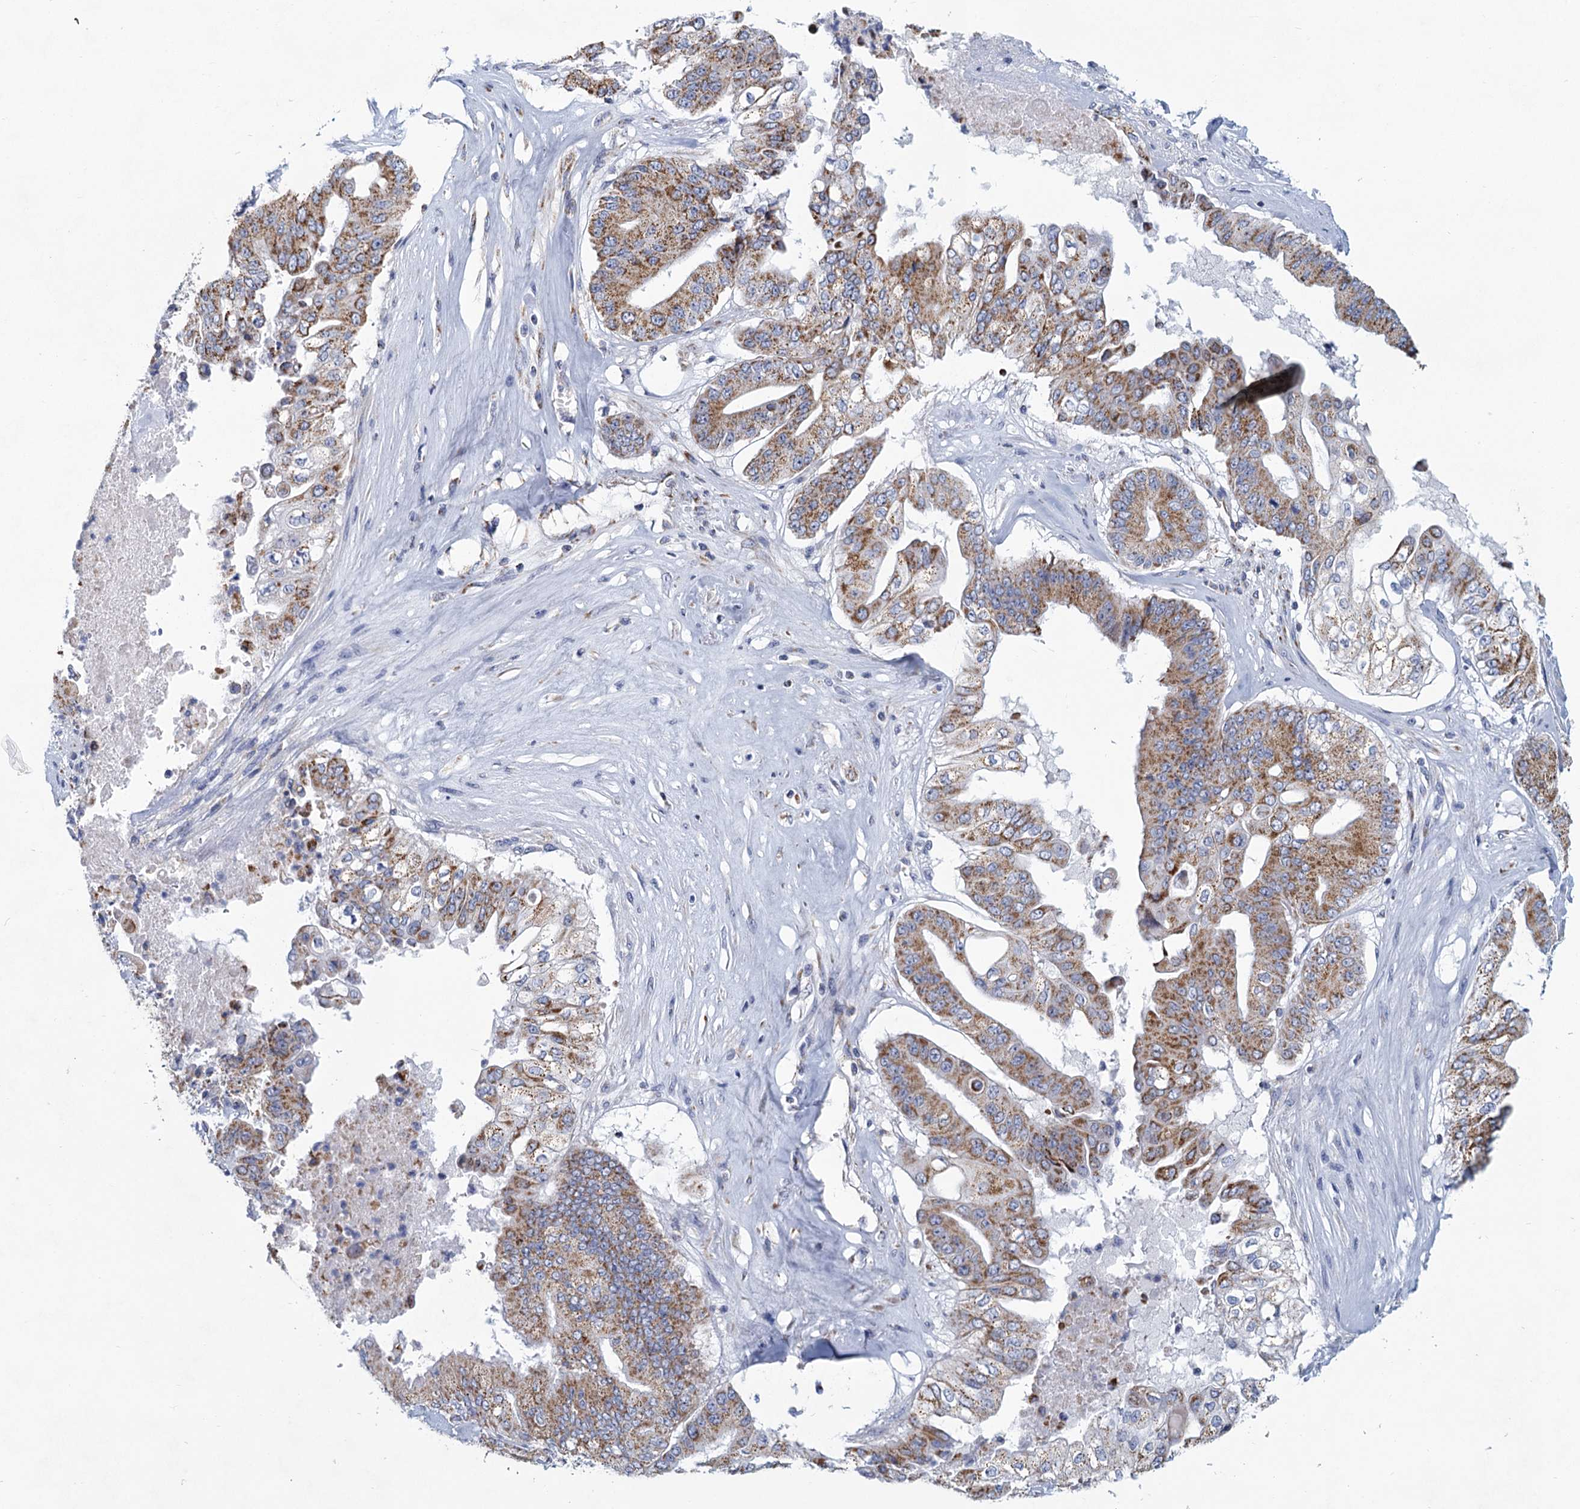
{"staining": {"intensity": "moderate", "quantity": "25%-75%", "location": "cytoplasmic/membranous"}, "tissue": "pancreatic cancer", "cell_type": "Tumor cells", "image_type": "cancer", "snomed": [{"axis": "morphology", "description": "Adenocarcinoma, NOS"}, {"axis": "topography", "description": "Pancreas"}], "caption": "Immunohistochemistry (IHC) micrograph of pancreatic cancer stained for a protein (brown), which displays medium levels of moderate cytoplasmic/membranous staining in approximately 25%-75% of tumor cells.", "gene": "NDUFC2", "patient": {"sex": "female", "age": 77}}